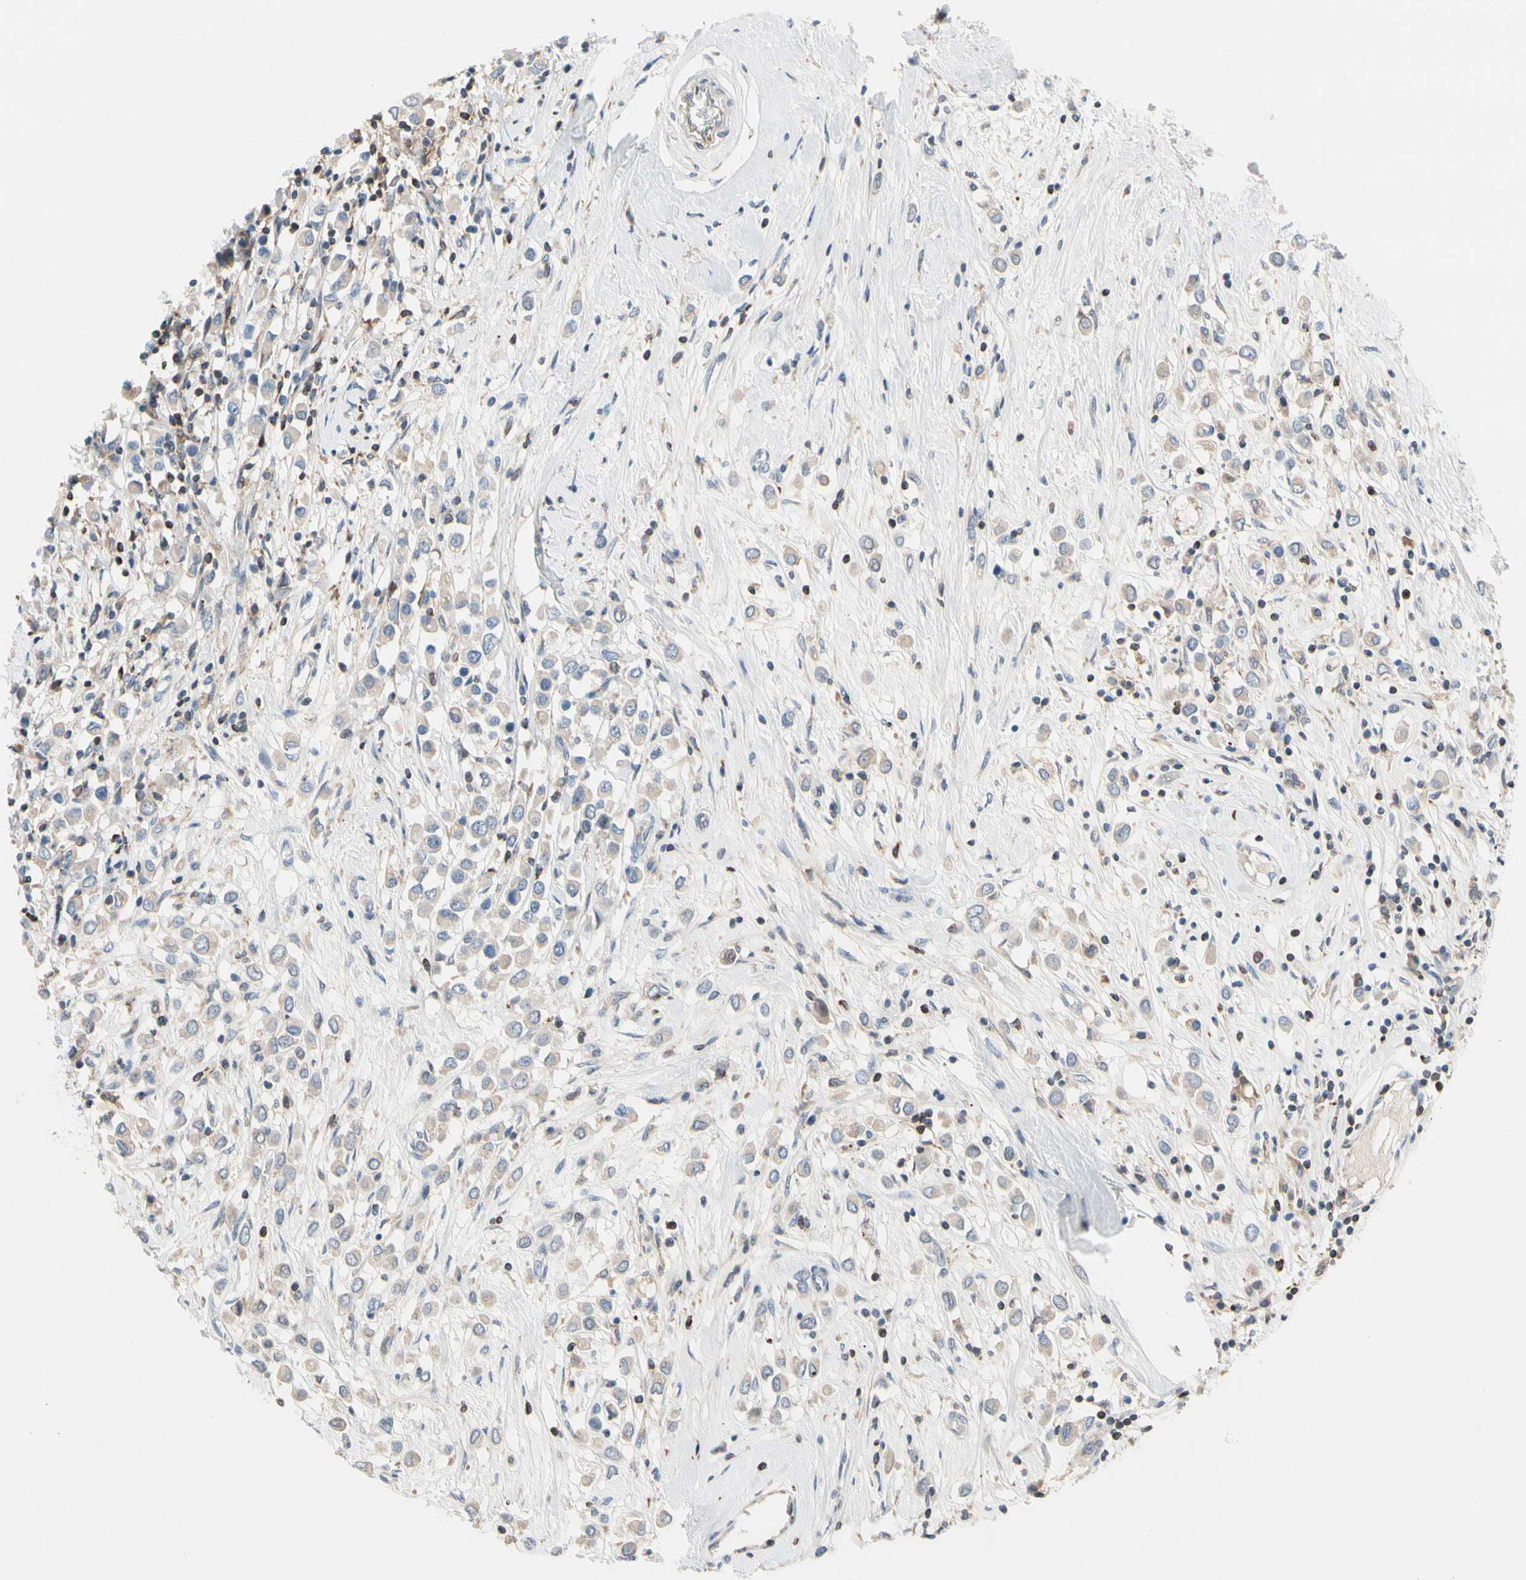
{"staining": {"intensity": "weak", "quantity": ">75%", "location": "cytoplasmic/membranous"}, "tissue": "breast cancer", "cell_type": "Tumor cells", "image_type": "cancer", "snomed": [{"axis": "morphology", "description": "Duct carcinoma"}, {"axis": "topography", "description": "Breast"}], "caption": "Approximately >75% of tumor cells in intraductal carcinoma (breast) exhibit weak cytoplasmic/membranous protein positivity as visualized by brown immunohistochemical staining.", "gene": "MAP3K3", "patient": {"sex": "female", "age": 61}}